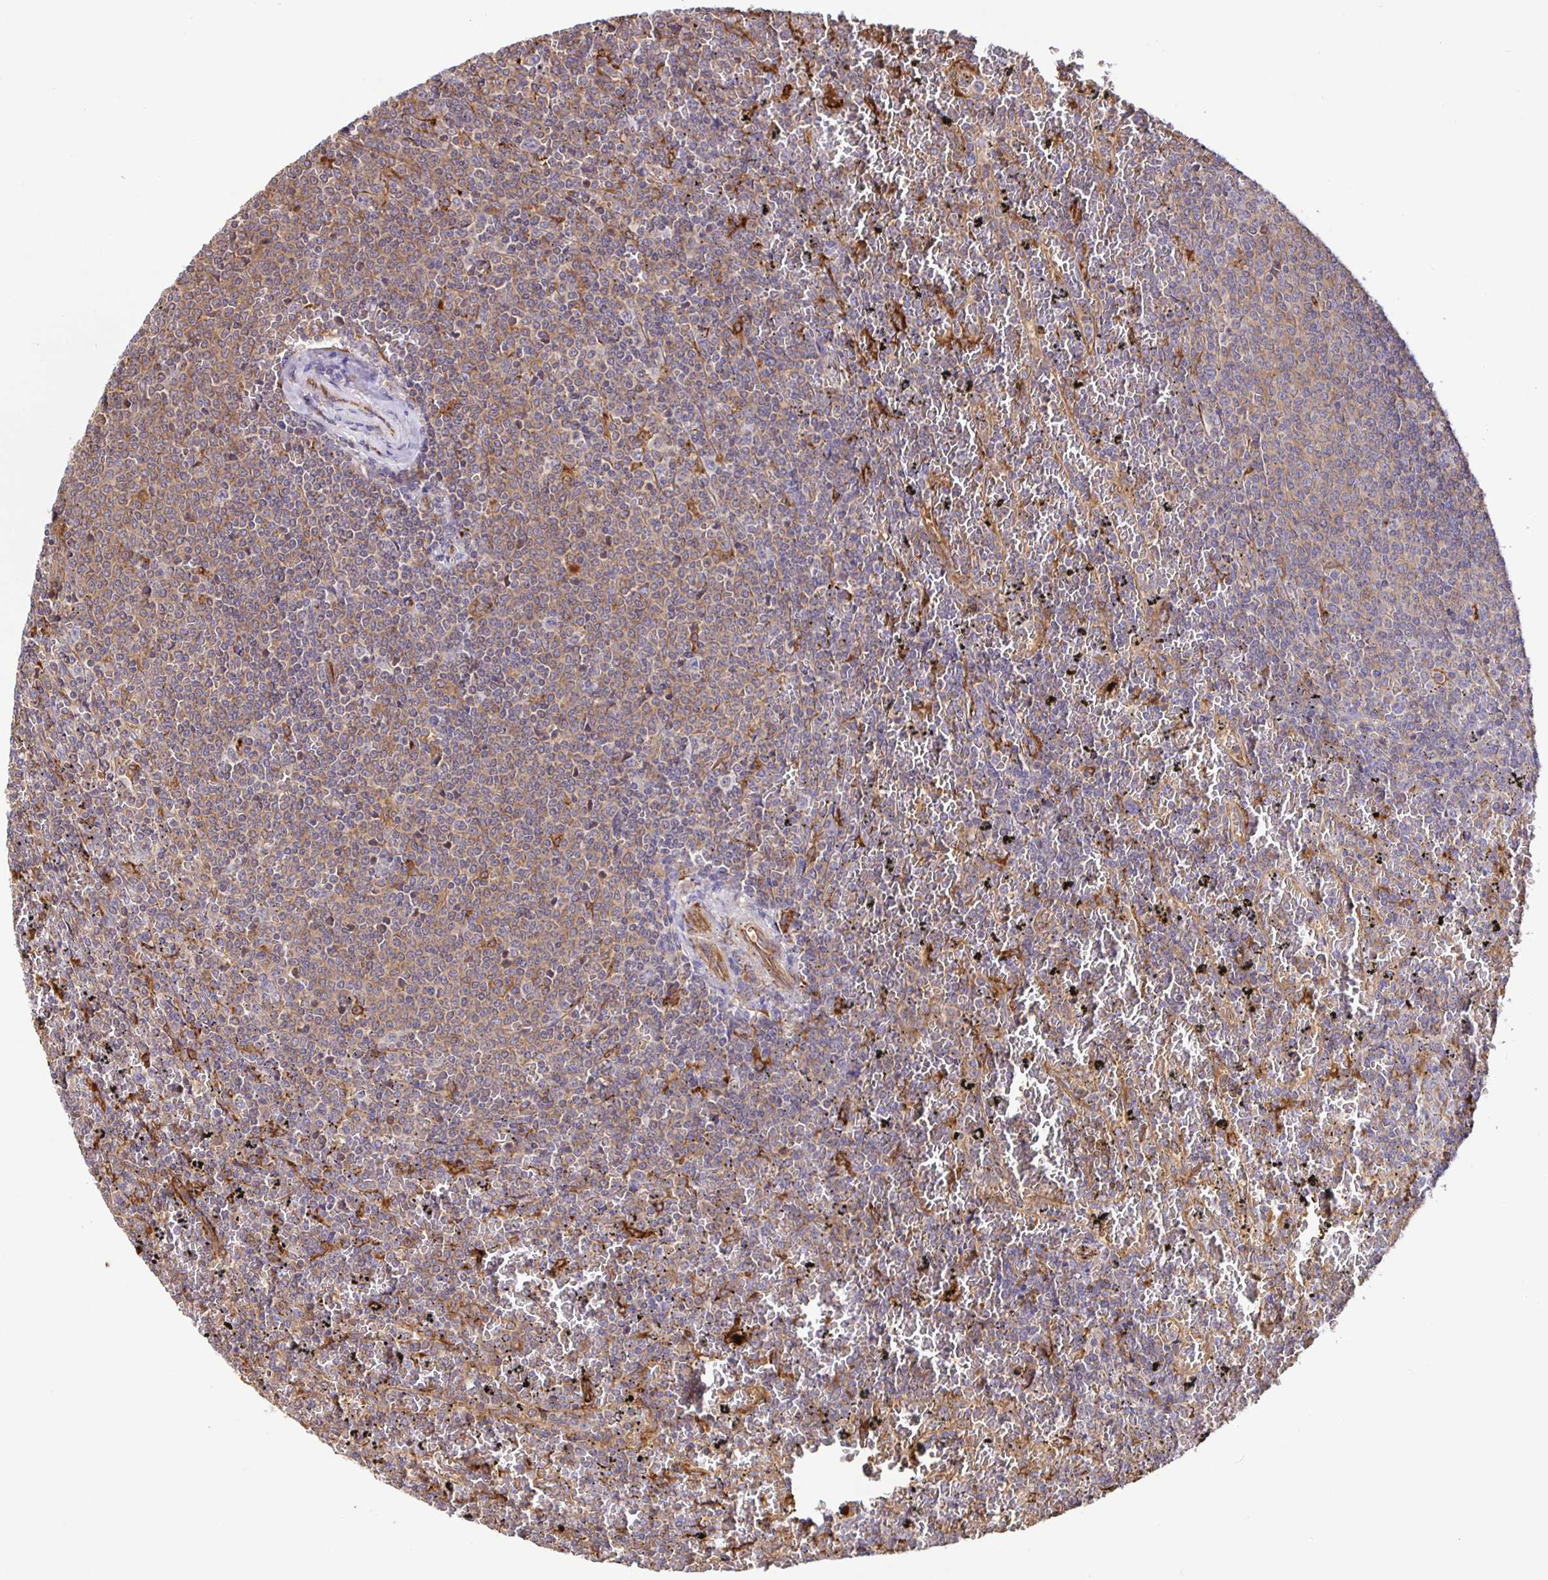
{"staining": {"intensity": "moderate", "quantity": "25%-75%", "location": "cytoplasmic/membranous"}, "tissue": "lymphoma", "cell_type": "Tumor cells", "image_type": "cancer", "snomed": [{"axis": "morphology", "description": "Malignant lymphoma, non-Hodgkin's type, Low grade"}, {"axis": "topography", "description": "Spleen"}], "caption": "Protein analysis of lymphoma tissue reveals moderate cytoplasmic/membranous expression in approximately 25%-75% of tumor cells.", "gene": "MAOA", "patient": {"sex": "female", "age": 77}}